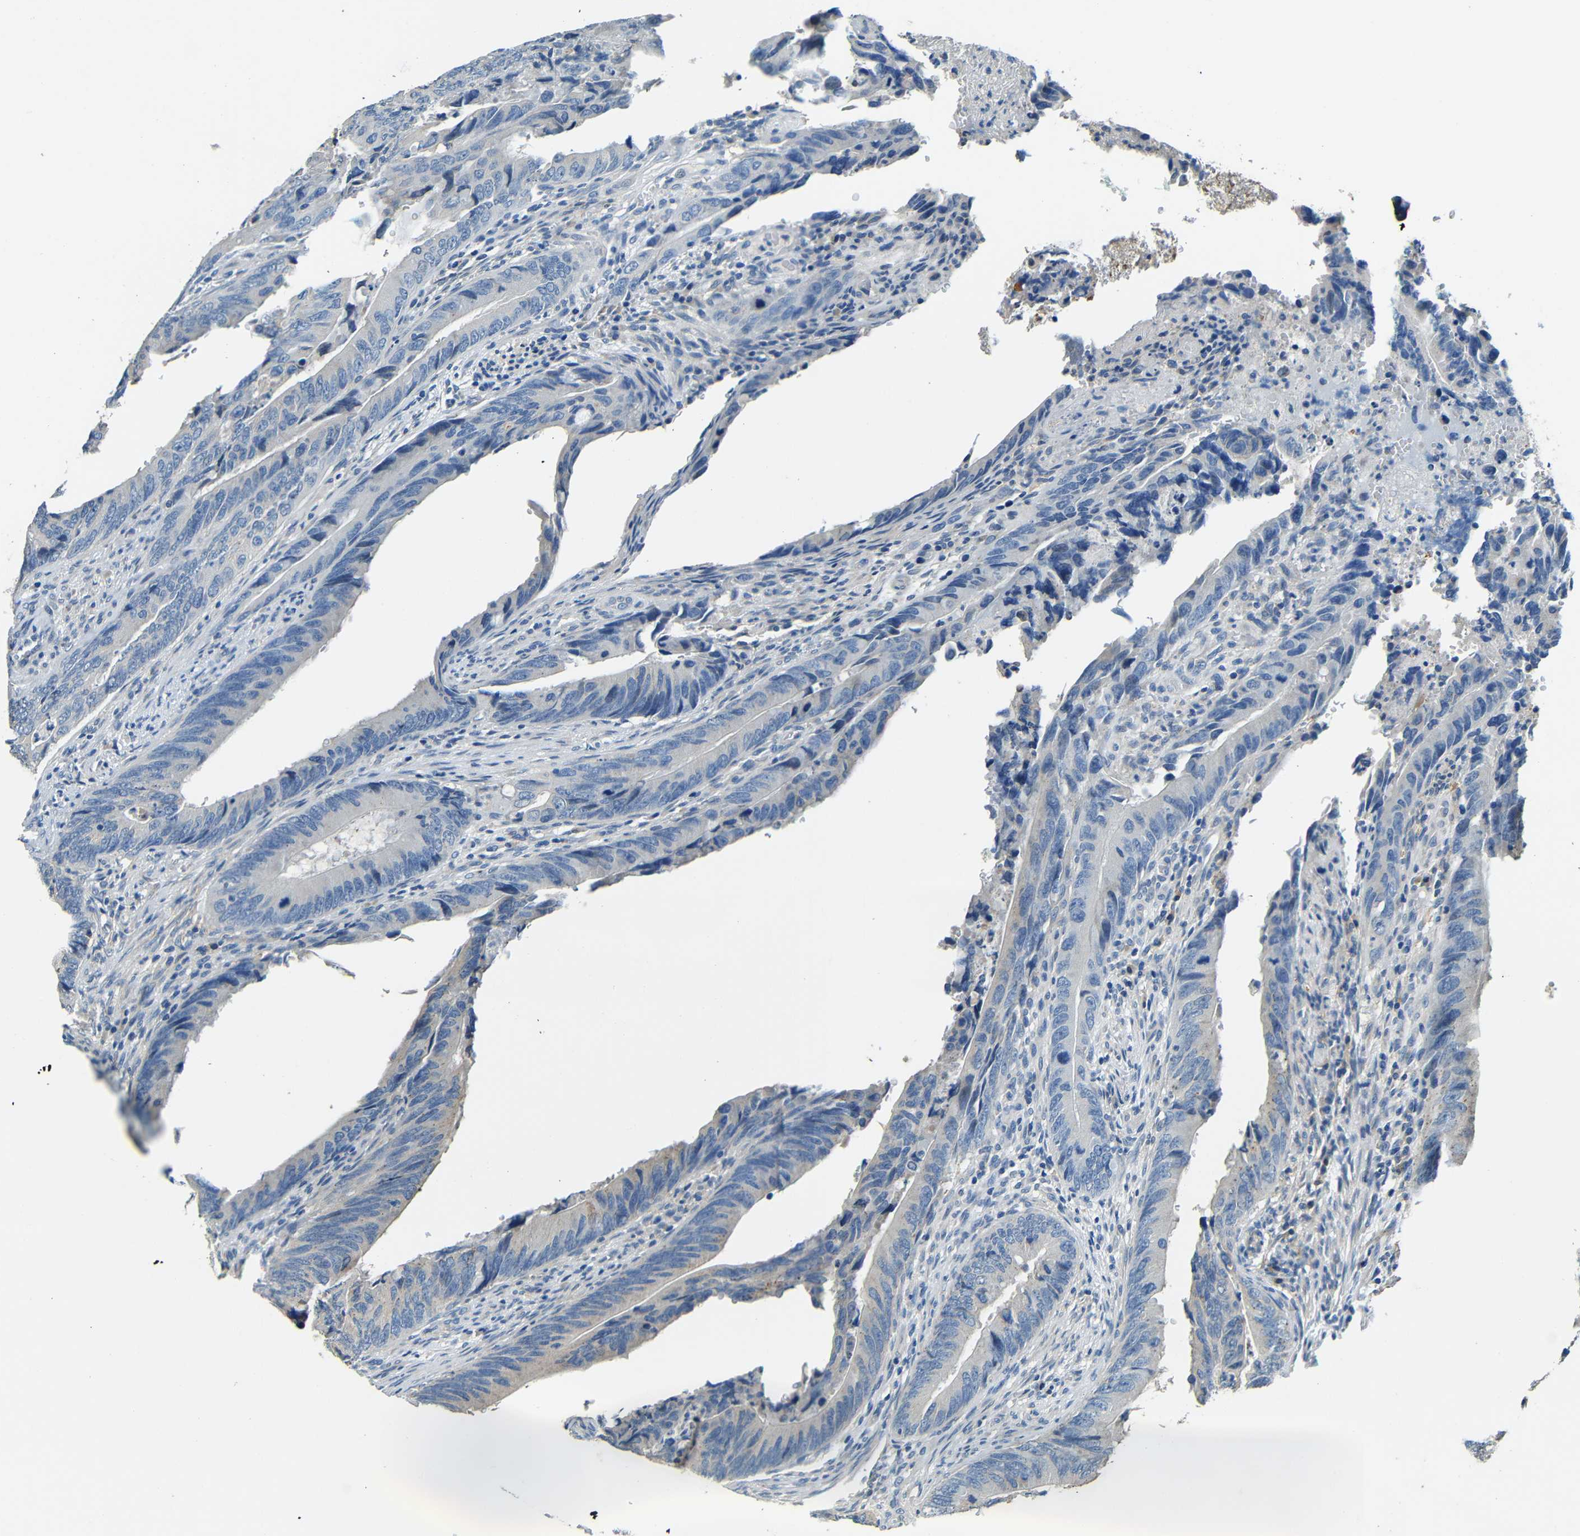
{"staining": {"intensity": "negative", "quantity": "none", "location": "none"}, "tissue": "colorectal cancer", "cell_type": "Tumor cells", "image_type": "cancer", "snomed": [{"axis": "morphology", "description": "Normal tissue, NOS"}, {"axis": "morphology", "description": "Adenocarcinoma, NOS"}, {"axis": "topography", "description": "Colon"}], "caption": "A photomicrograph of adenocarcinoma (colorectal) stained for a protein exhibits no brown staining in tumor cells.", "gene": "FMO5", "patient": {"sex": "male", "age": 56}}